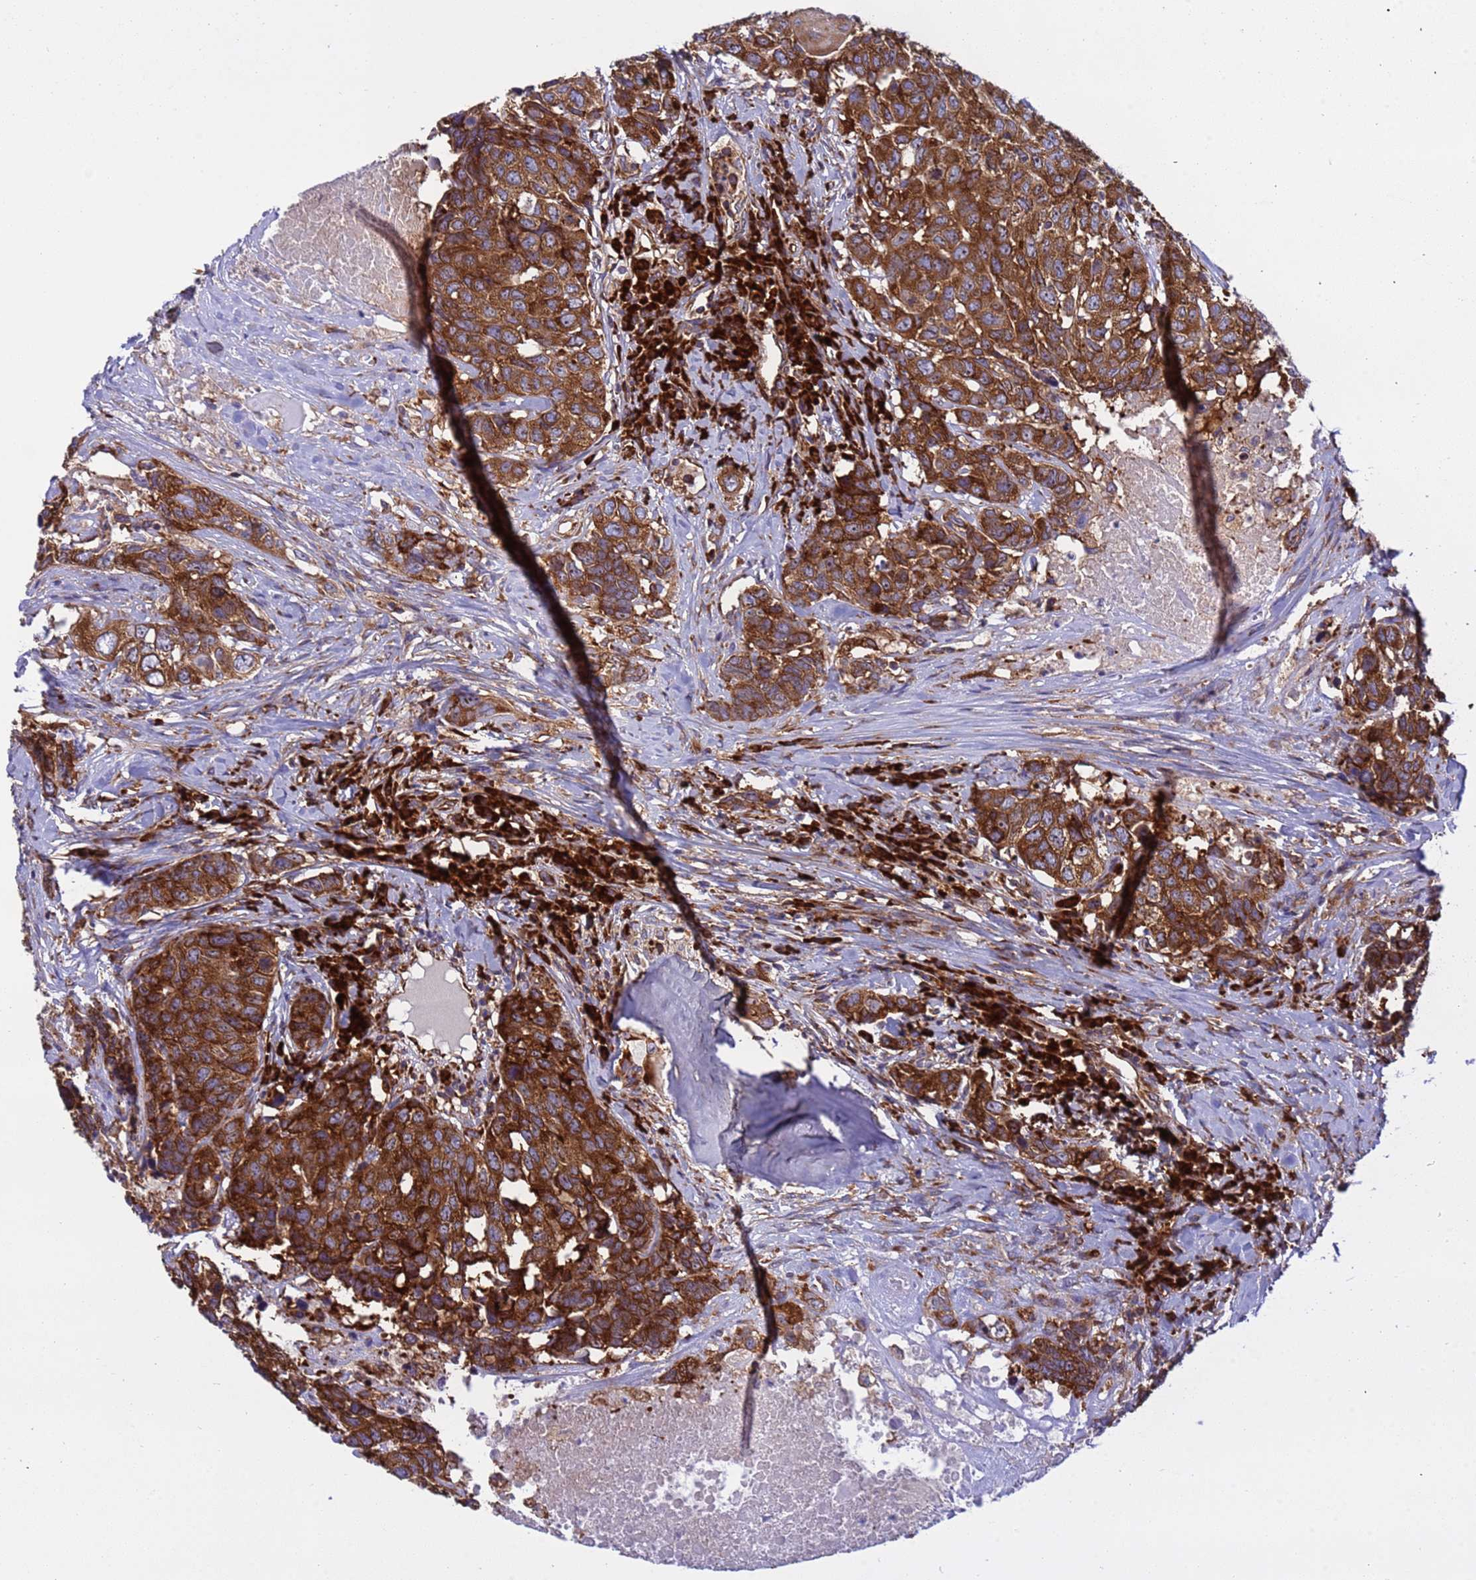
{"staining": {"intensity": "strong", "quantity": ">75%", "location": "cytoplasmic/membranous"}, "tissue": "head and neck cancer", "cell_type": "Tumor cells", "image_type": "cancer", "snomed": [{"axis": "morphology", "description": "Squamous cell carcinoma, NOS"}, {"axis": "topography", "description": "Head-Neck"}], "caption": "Immunohistochemical staining of head and neck cancer exhibits high levels of strong cytoplasmic/membranous staining in approximately >75% of tumor cells.", "gene": "RPL36", "patient": {"sex": "male", "age": 66}}